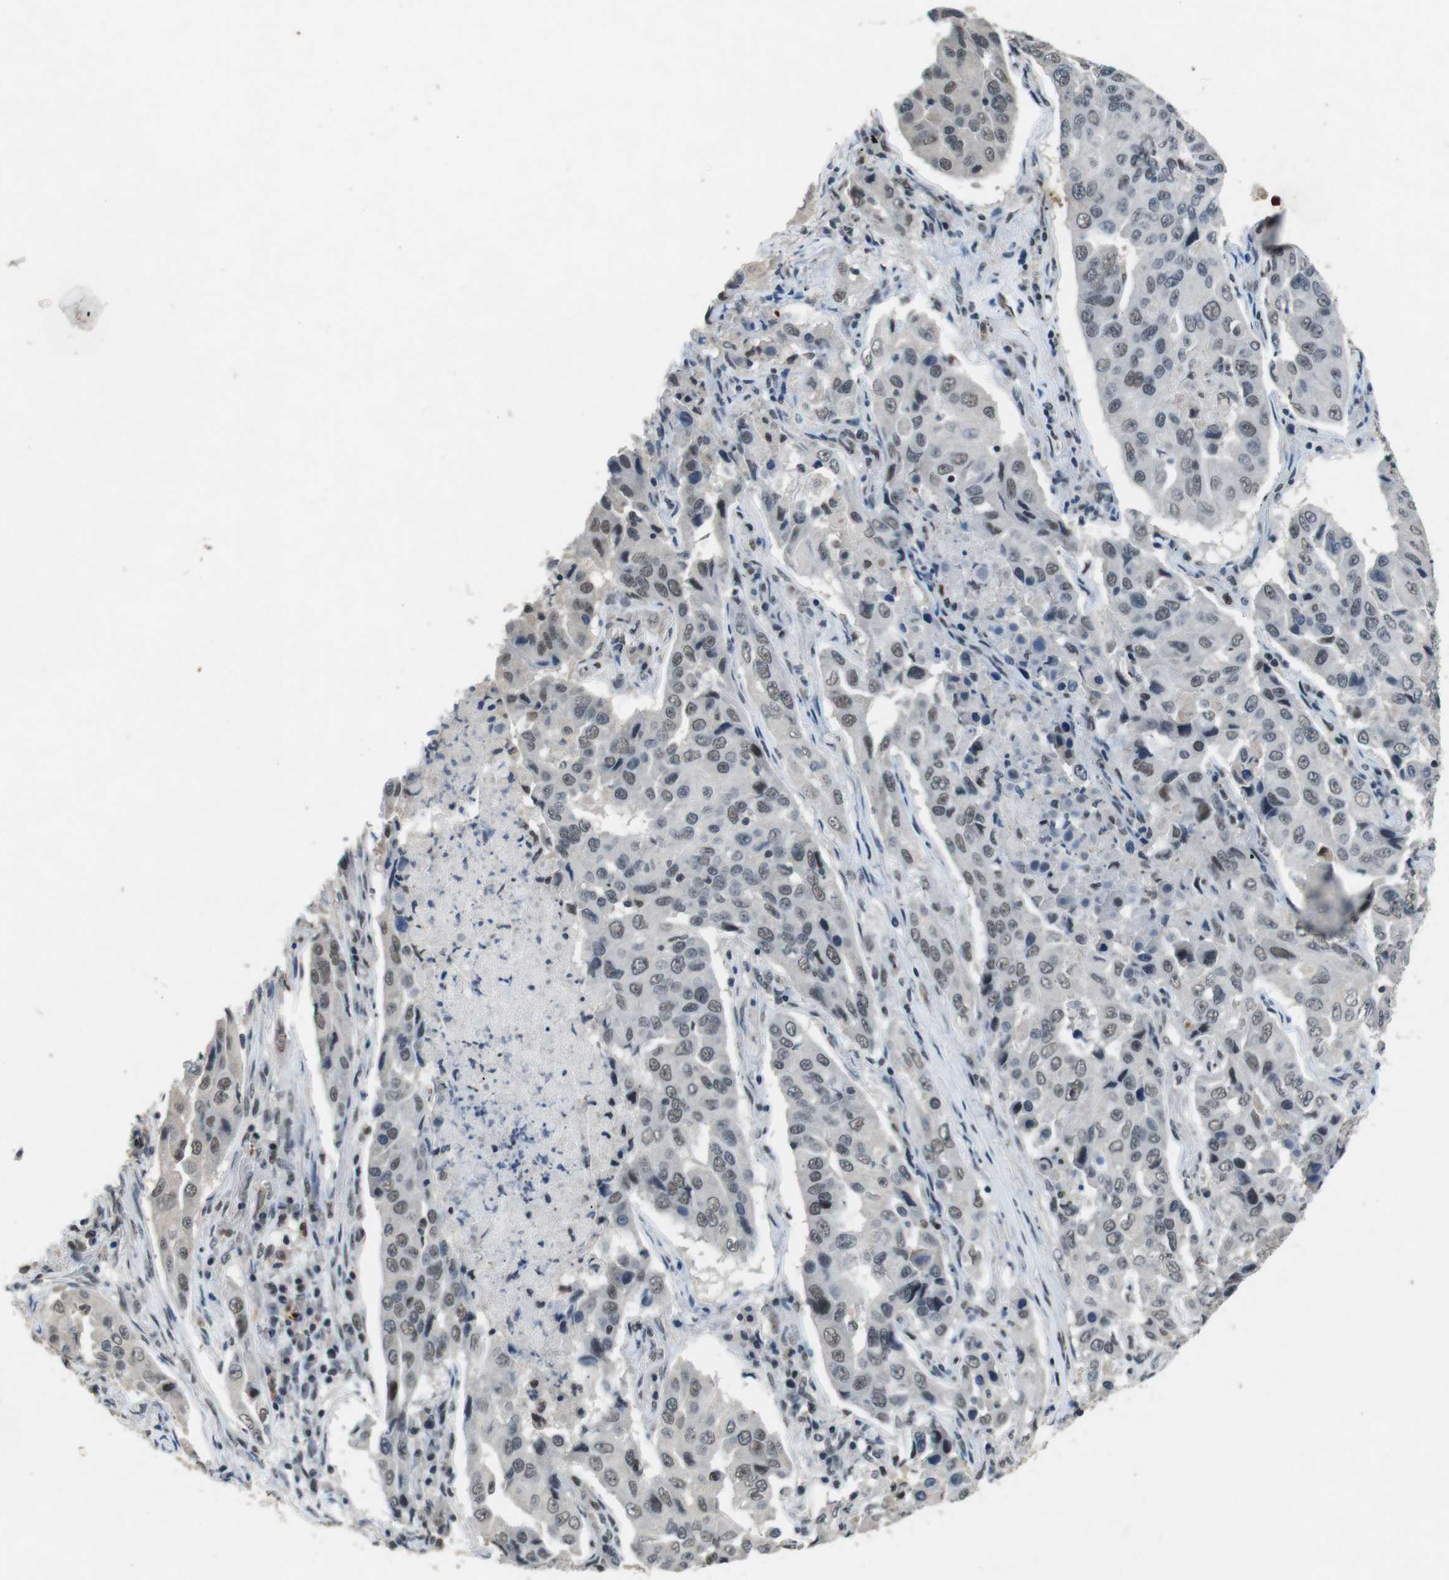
{"staining": {"intensity": "weak", "quantity": ">75%", "location": "nuclear"}, "tissue": "lung cancer", "cell_type": "Tumor cells", "image_type": "cancer", "snomed": [{"axis": "morphology", "description": "Adenocarcinoma, NOS"}, {"axis": "topography", "description": "Lung"}], "caption": "An image of adenocarcinoma (lung) stained for a protein shows weak nuclear brown staining in tumor cells.", "gene": "USP7", "patient": {"sex": "female", "age": 65}}